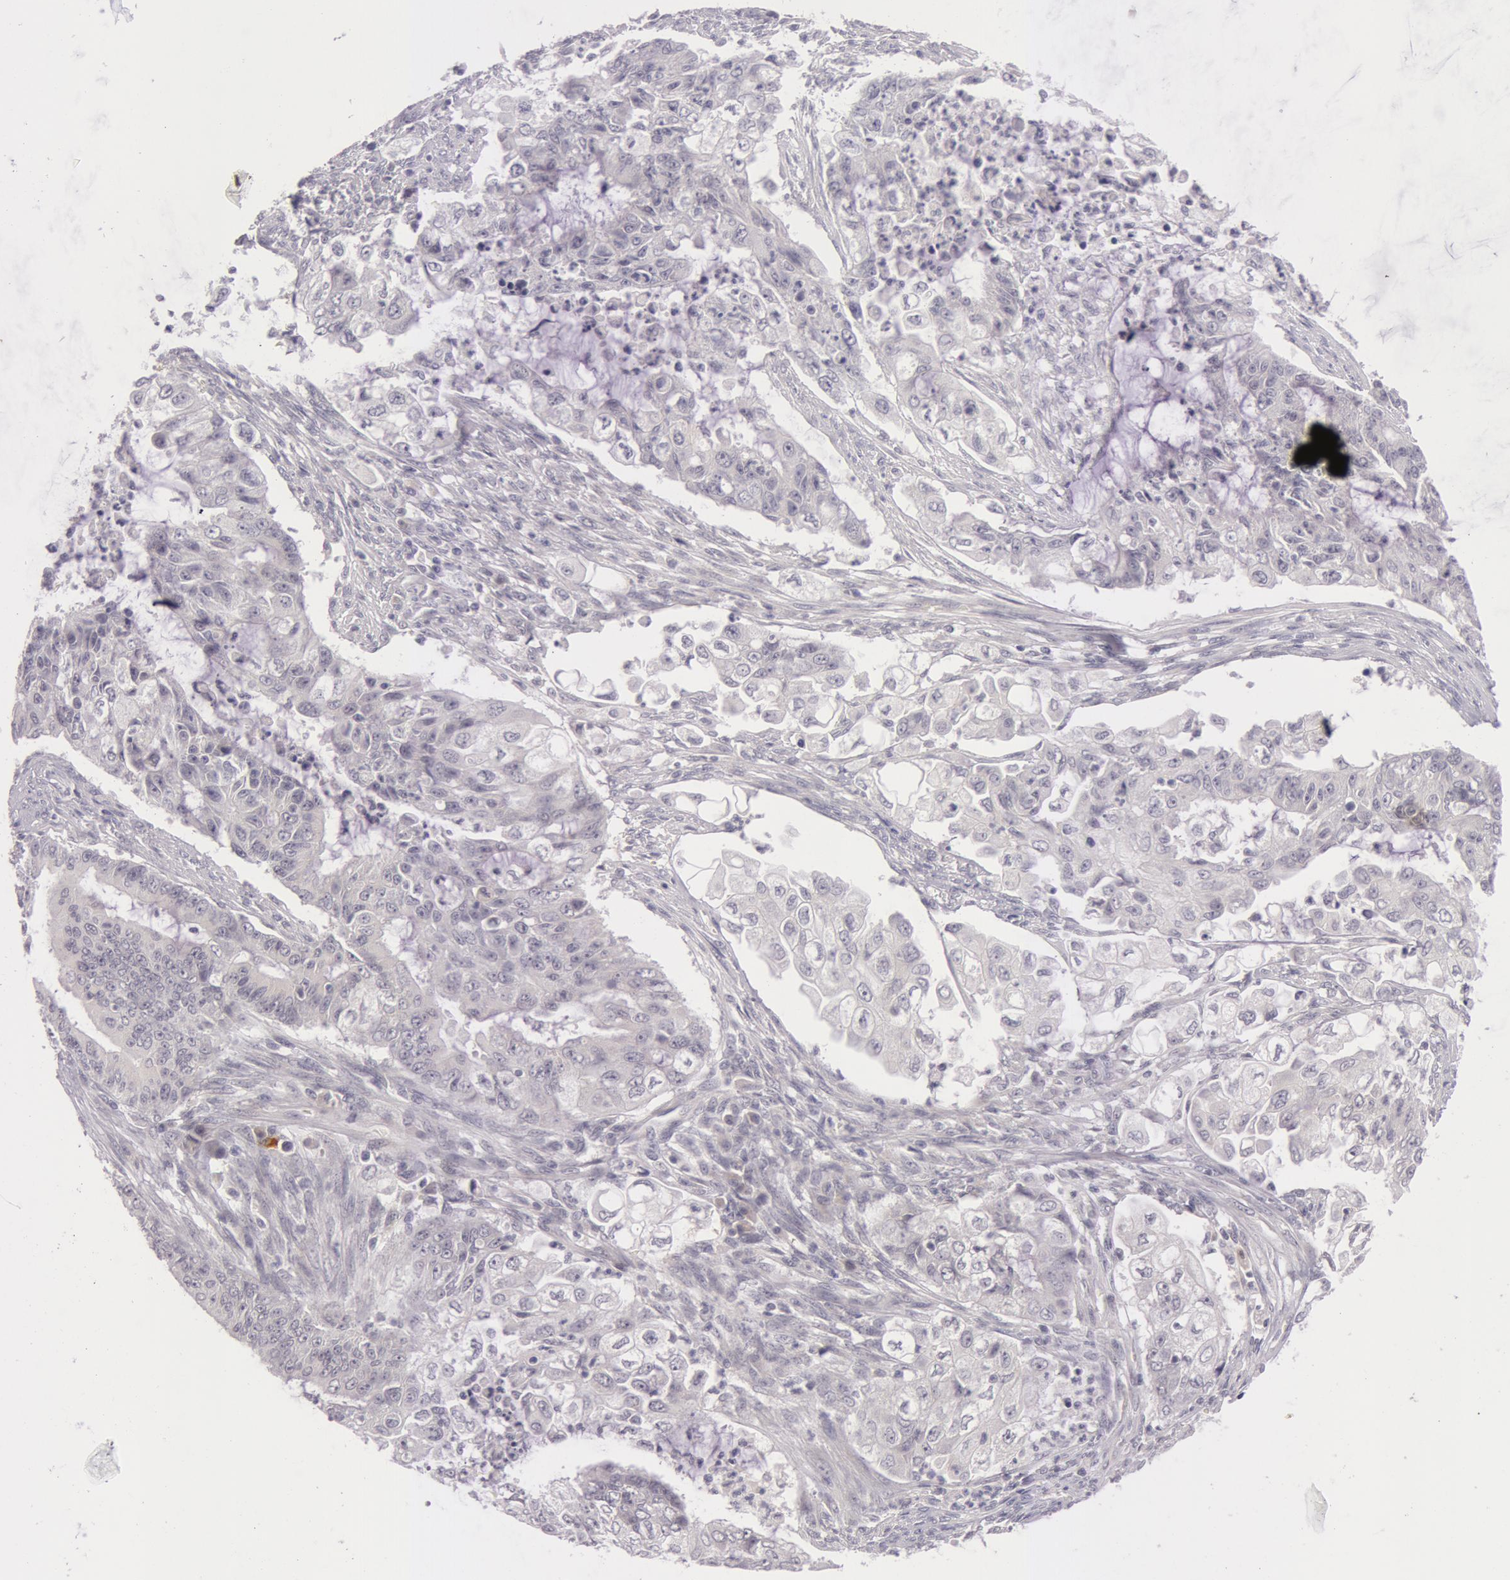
{"staining": {"intensity": "negative", "quantity": "none", "location": "none"}, "tissue": "endometrial cancer", "cell_type": "Tumor cells", "image_type": "cancer", "snomed": [{"axis": "morphology", "description": "Adenocarcinoma, NOS"}, {"axis": "topography", "description": "Endometrium"}], "caption": "Immunohistochemistry photomicrograph of human adenocarcinoma (endometrial) stained for a protein (brown), which demonstrates no positivity in tumor cells.", "gene": "RBMY1F", "patient": {"sex": "female", "age": 75}}